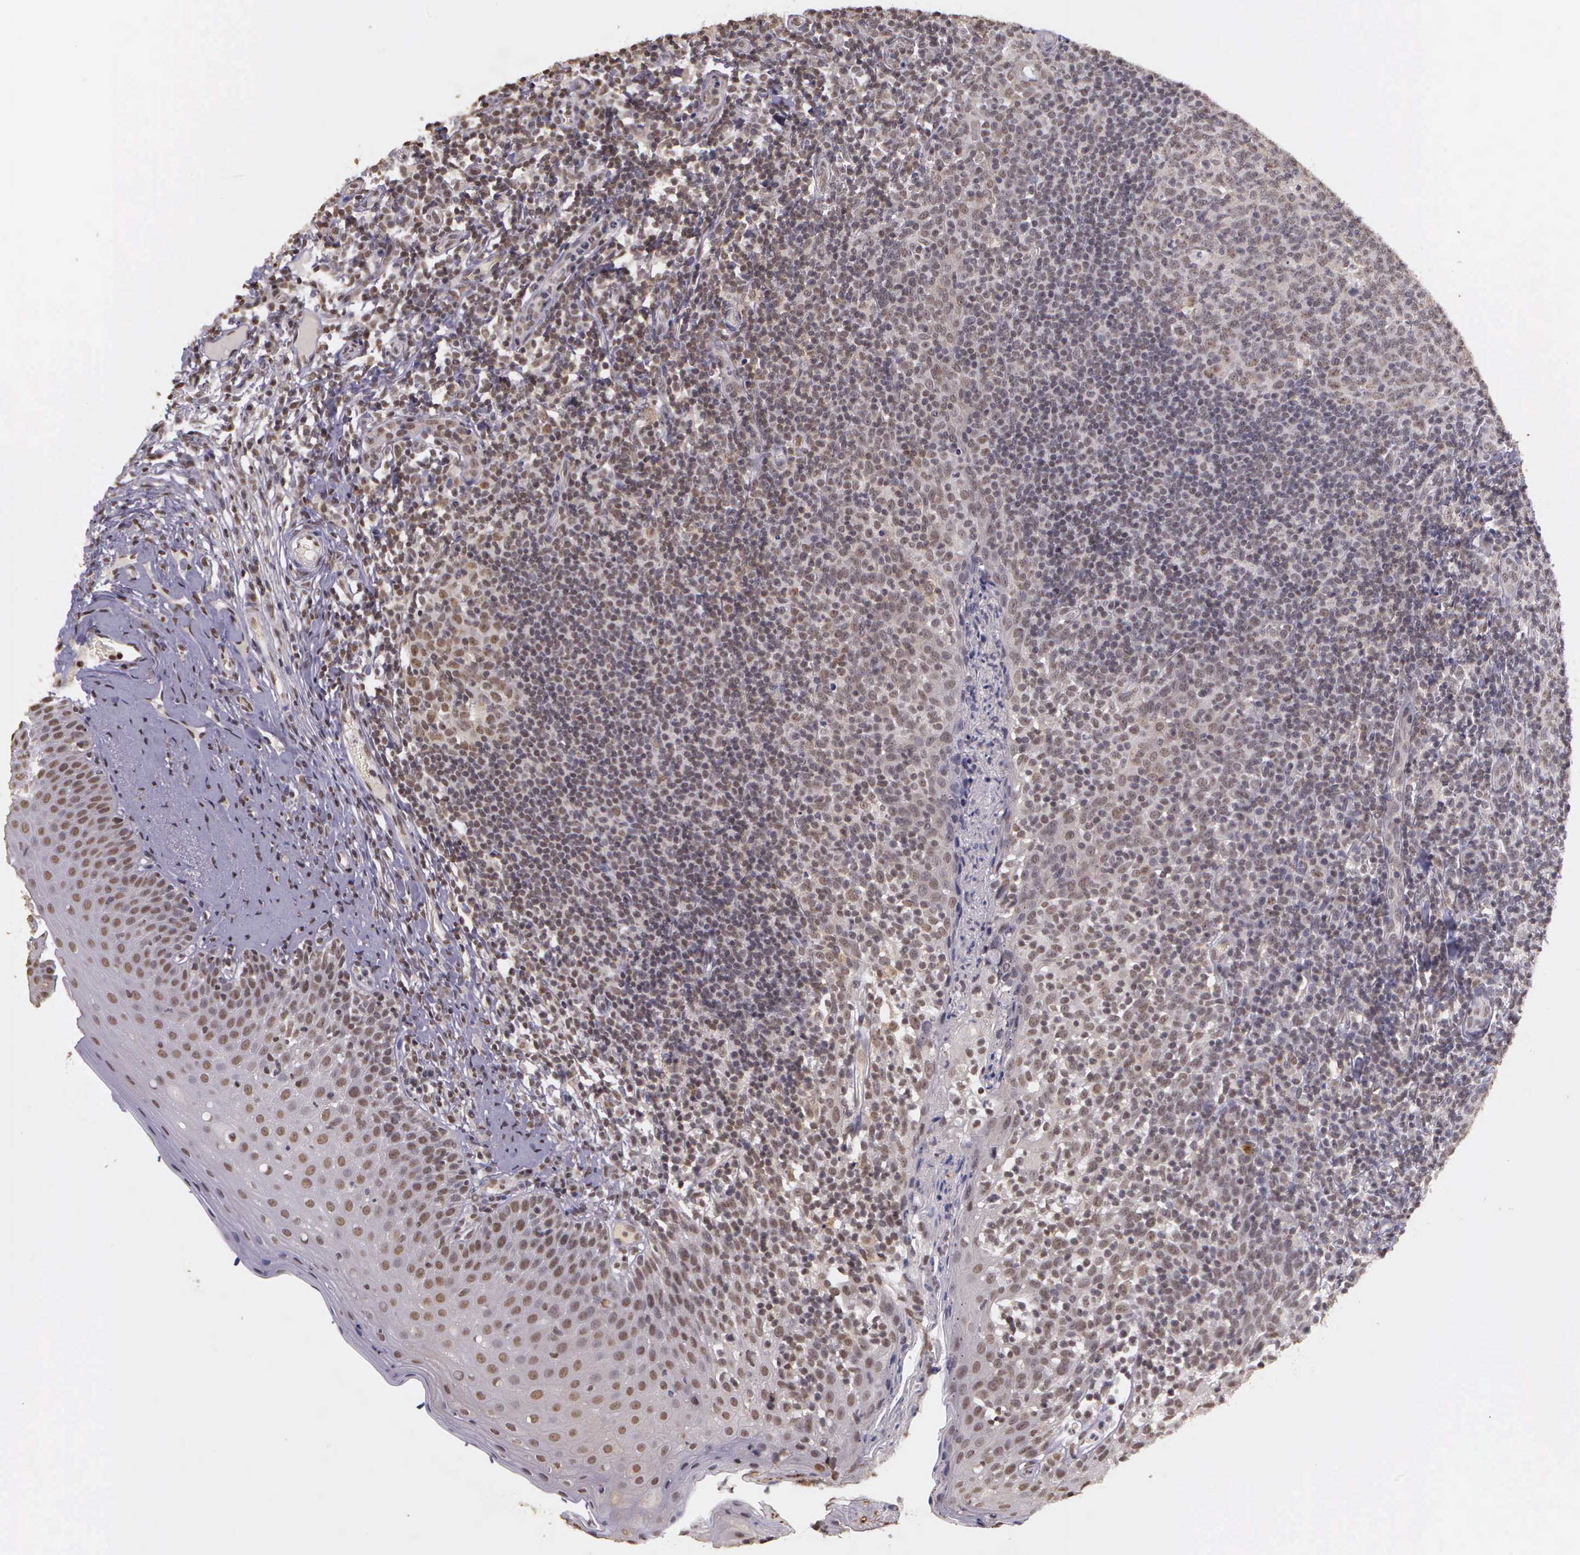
{"staining": {"intensity": "weak", "quantity": "25%-75%", "location": "nuclear"}, "tissue": "tonsil", "cell_type": "Germinal center cells", "image_type": "normal", "snomed": [{"axis": "morphology", "description": "Normal tissue, NOS"}, {"axis": "topography", "description": "Tonsil"}], "caption": "Protein expression by immunohistochemistry (IHC) shows weak nuclear expression in approximately 25%-75% of germinal center cells in benign tonsil.", "gene": "ARMCX5", "patient": {"sex": "male", "age": 6}}